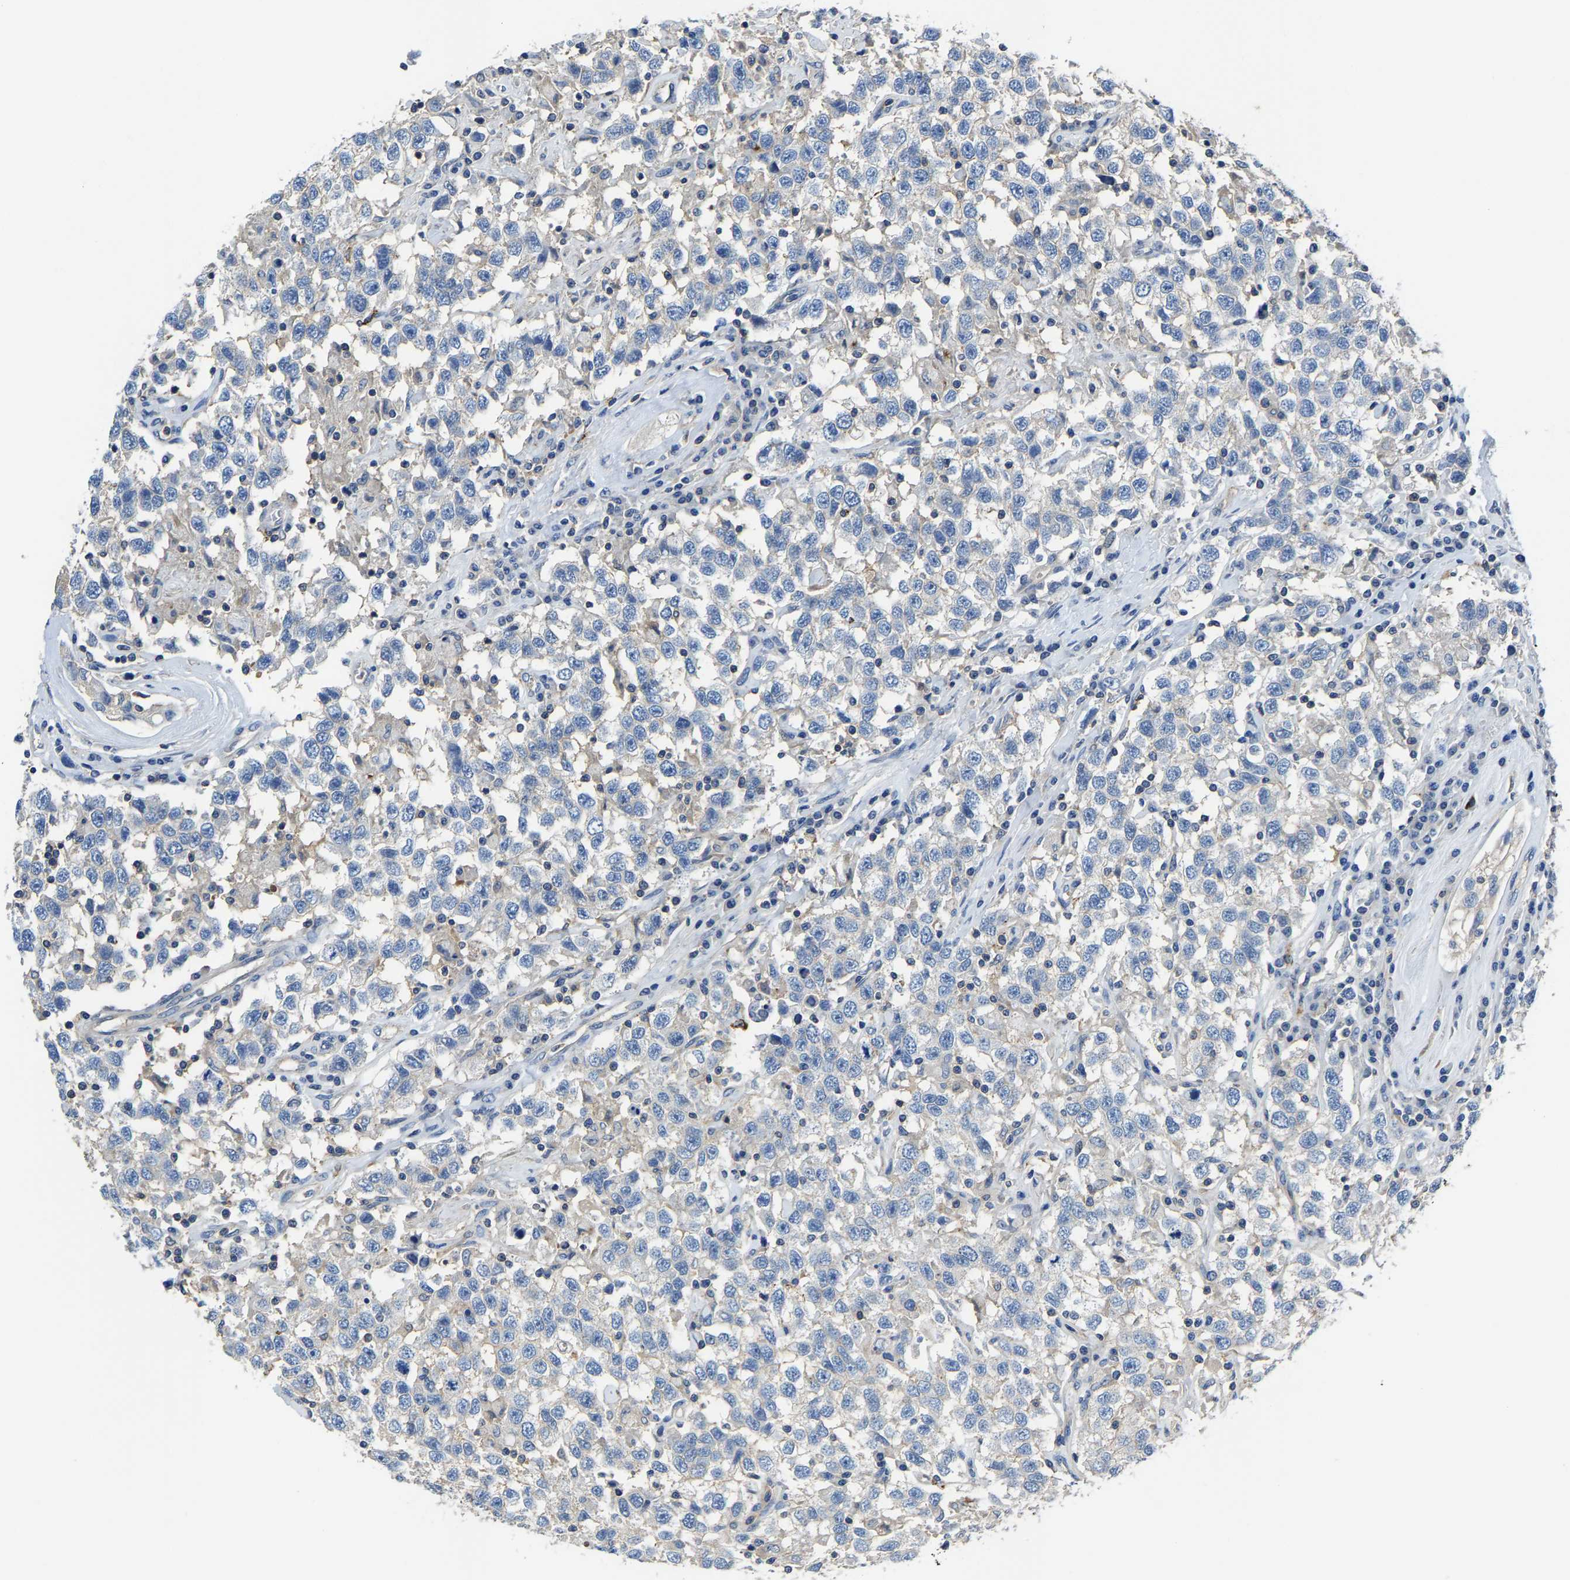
{"staining": {"intensity": "negative", "quantity": "none", "location": "none"}, "tissue": "testis cancer", "cell_type": "Tumor cells", "image_type": "cancer", "snomed": [{"axis": "morphology", "description": "Seminoma, NOS"}, {"axis": "topography", "description": "Testis"}], "caption": "IHC histopathology image of human seminoma (testis) stained for a protein (brown), which shows no expression in tumor cells.", "gene": "TRAF6", "patient": {"sex": "male", "age": 41}}